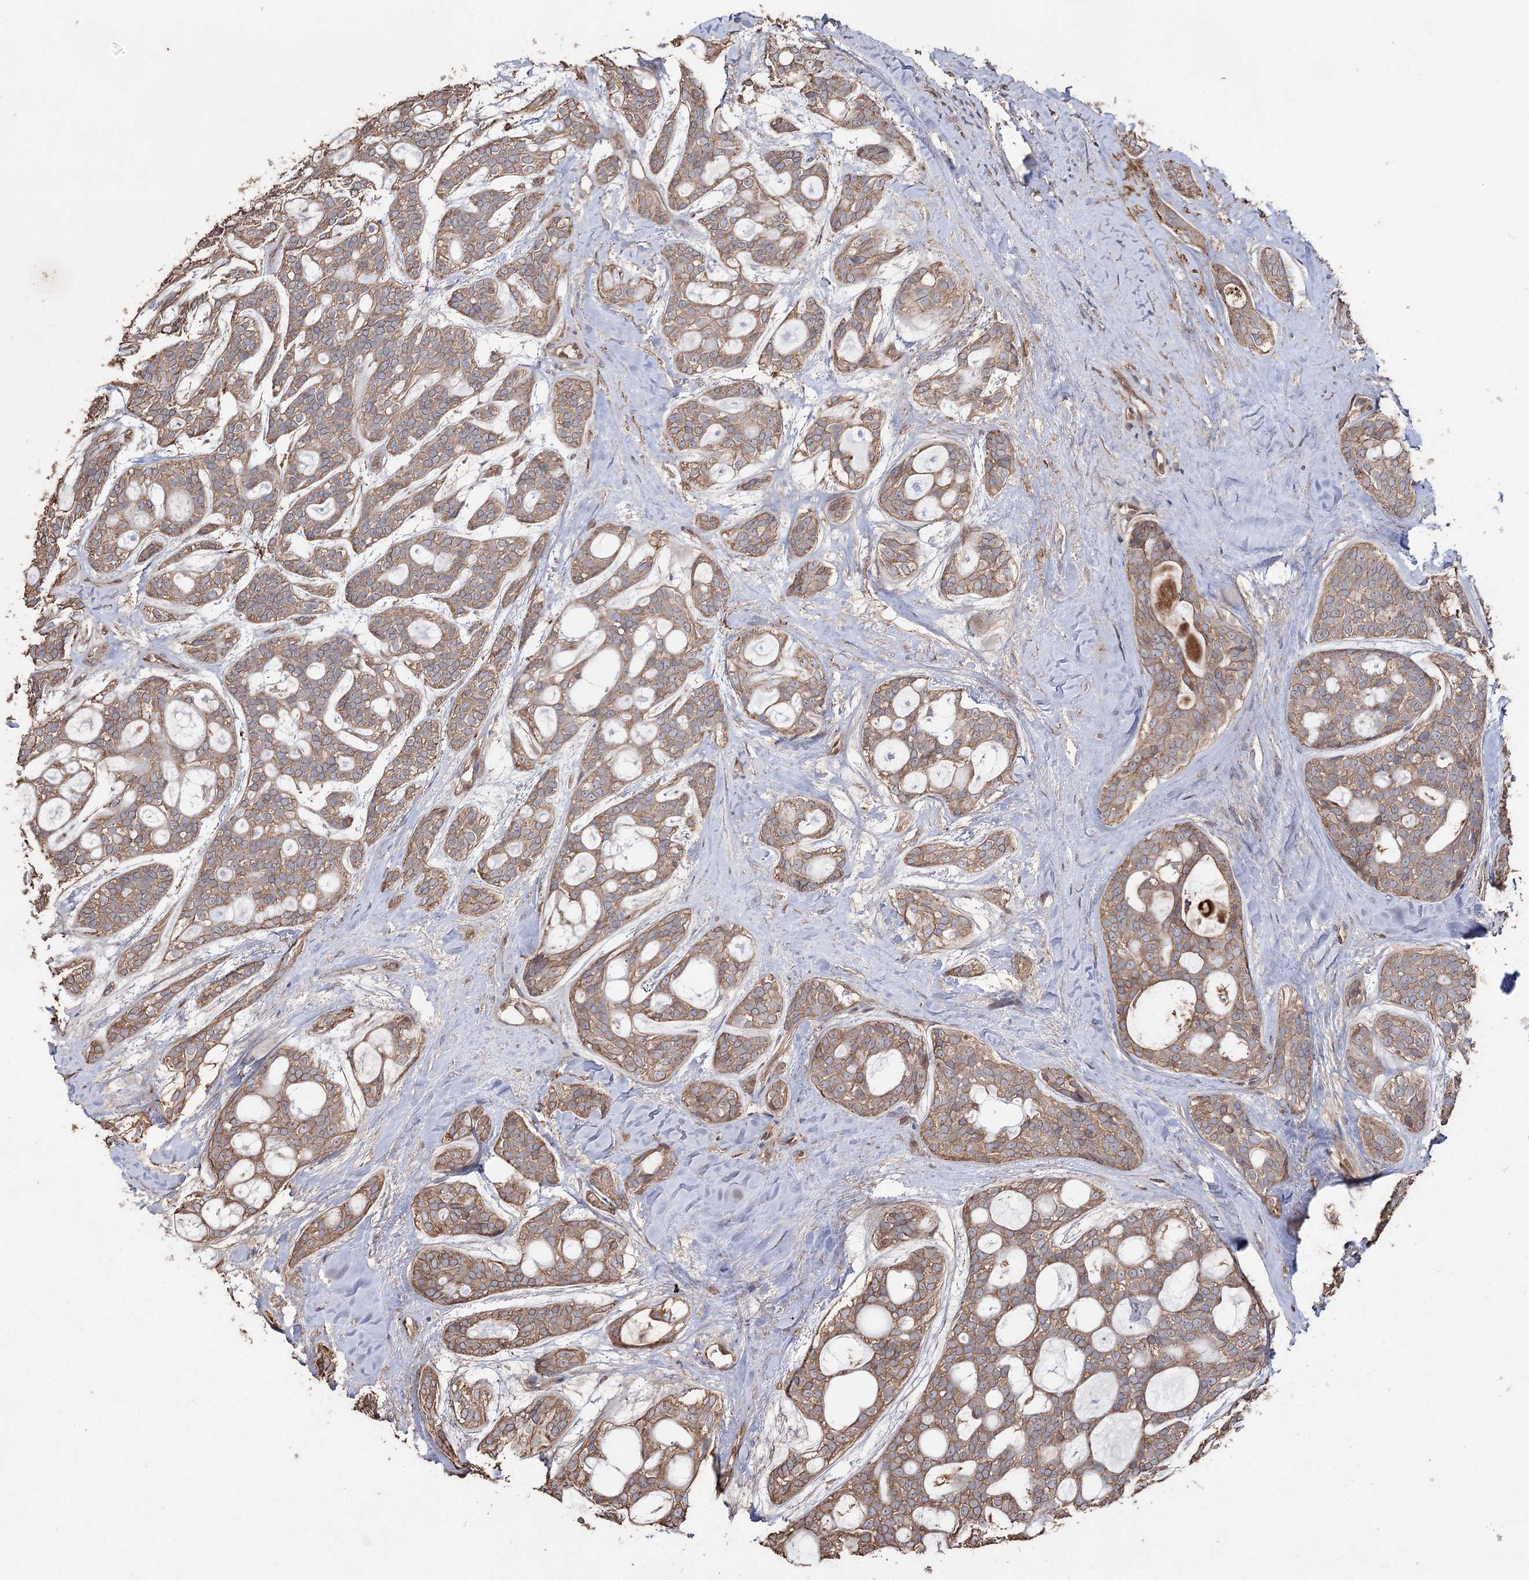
{"staining": {"intensity": "moderate", "quantity": ">75%", "location": "cytoplasmic/membranous"}, "tissue": "head and neck cancer", "cell_type": "Tumor cells", "image_type": "cancer", "snomed": [{"axis": "morphology", "description": "Adenocarcinoma, NOS"}, {"axis": "topography", "description": "Head-Neck"}], "caption": "Immunohistochemical staining of head and neck cancer exhibits medium levels of moderate cytoplasmic/membranous protein staining in approximately >75% of tumor cells. (brown staining indicates protein expression, while blue staining denotes nuclei).", "gene": "FAM13B", "patient": {"sex": "male", "age": 66}}